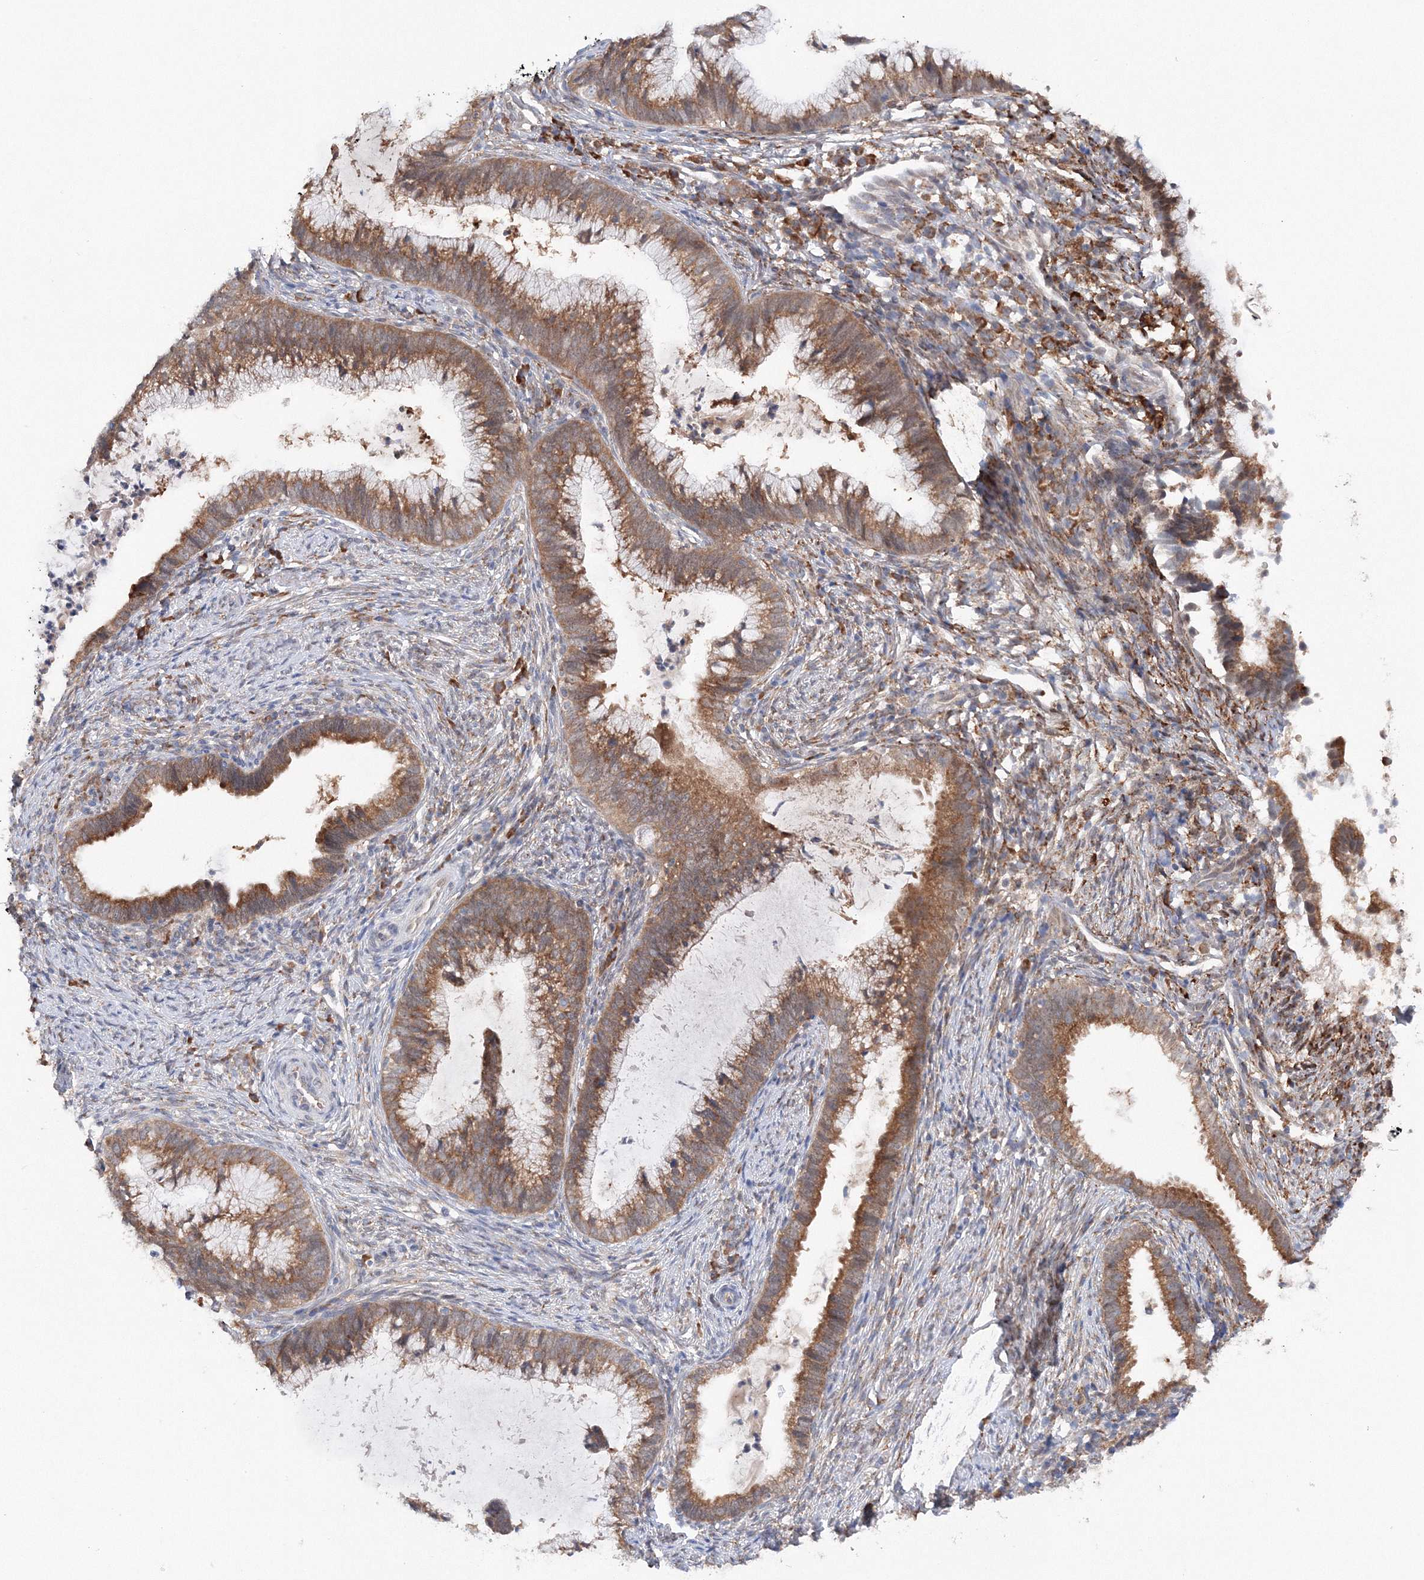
{"staining": {"intensity": "moderate", "quantity": ">75%", "location": "cytoplasmic/membranous"}, "tissue": "cervical cancer", "cell_type": "Tumor cells", "image_type": "cancer", "snomed": [{"axis": "morphology", "description": "Adenocarcinoma, NOS"}, {"axis": "topography", "description": "Cervix"}], "caption": "Cervical adenocarcinoma stained for a protein demonstrates moderate cytoplasmic/membranous positivity in tumor cells. Nuclei are stained in blue.", "gene": "DIS3L2", "patient": {"sex": "female", "age": 36}}